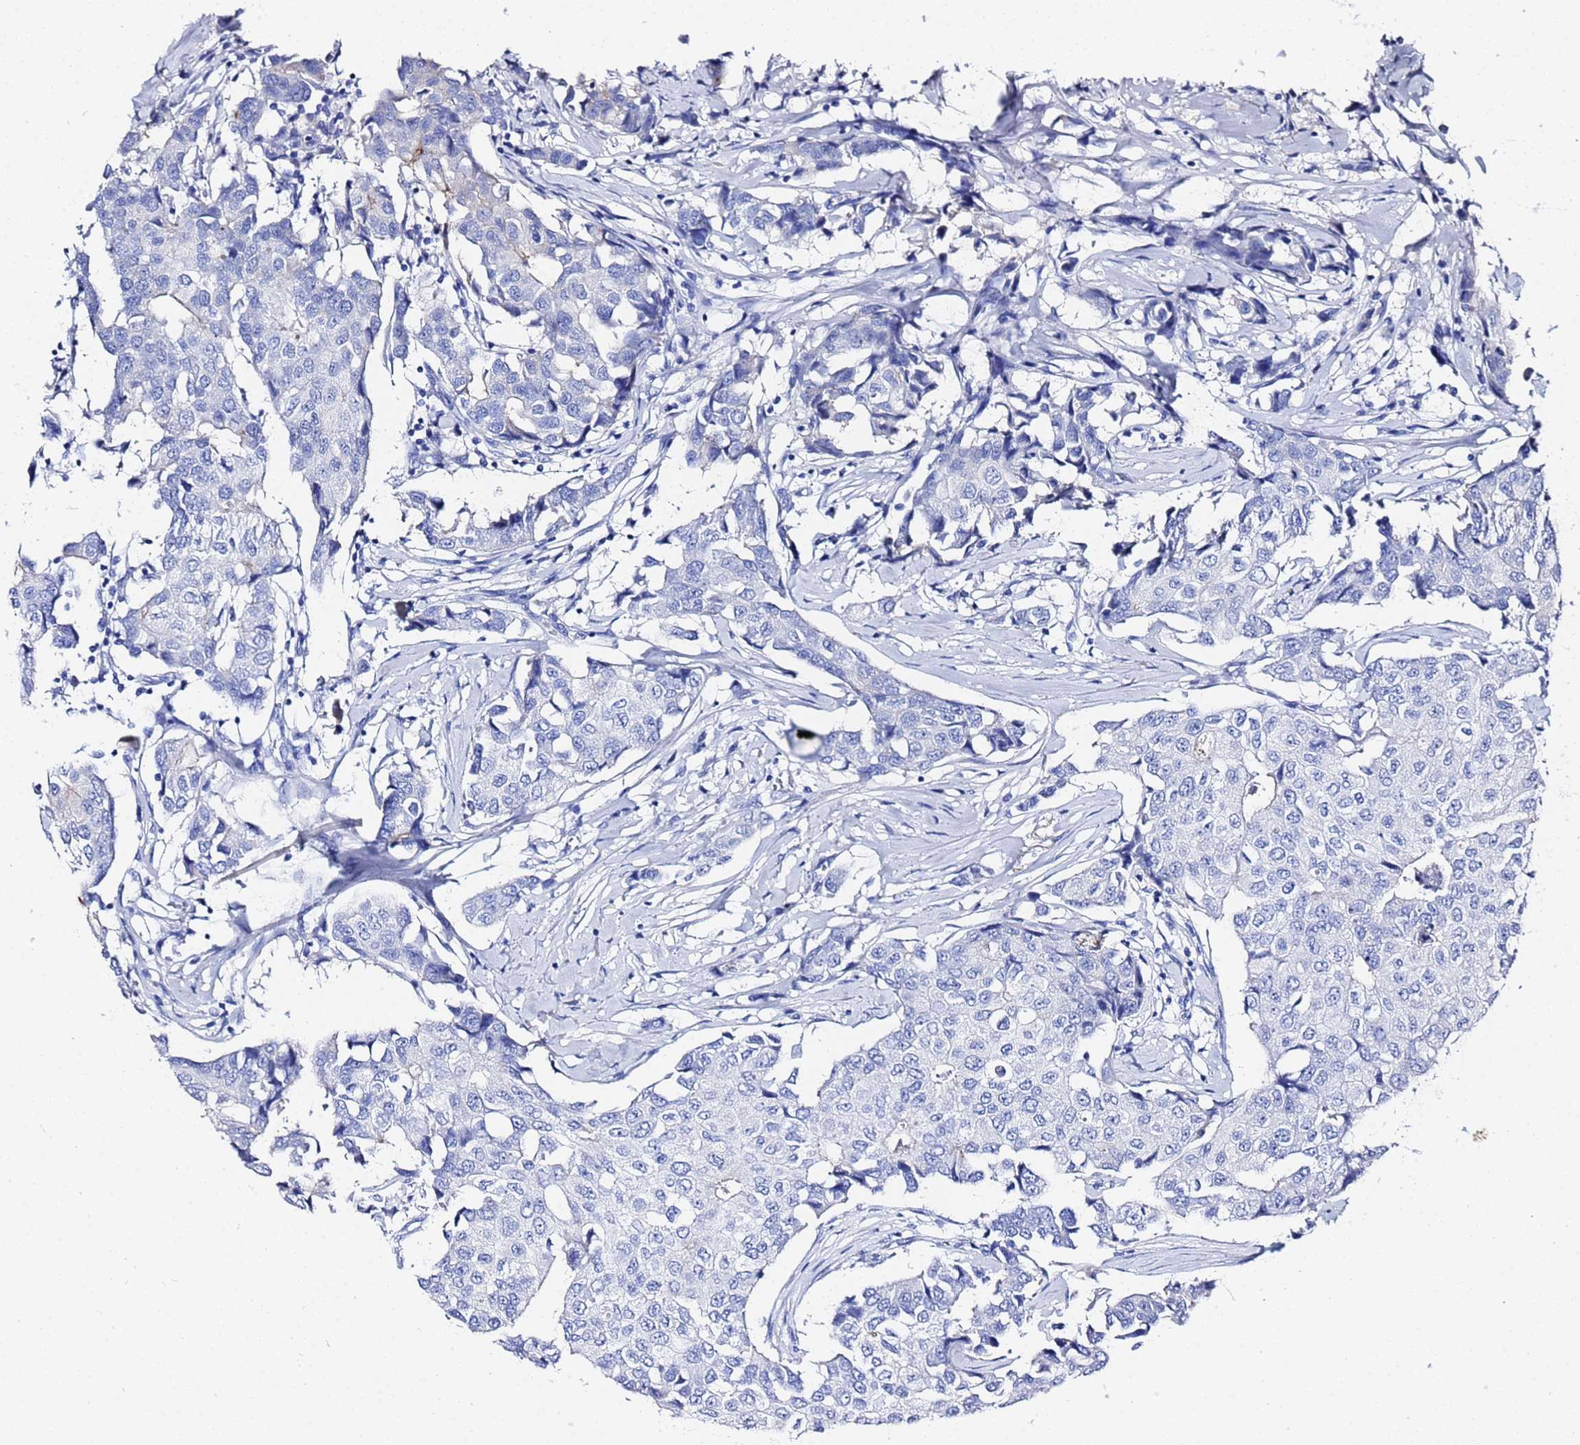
{"staining": {"intensity": "negative", "quantity": "none", "location": "none"}, "tissue": "breast cancer", "cell_type": "Tumor cells", "image_type": "cancer", "snomed": [{"axis": "morphology", "description": "Duct carcinoma"}, {"axis": "topography", "description": "Breast"}], "caption": "The photomicrograph exhibits no staining of tumor cells in infiltrating ductal carcinoma (breast). Nuclei are stained in blue.", "gene": "GGT1", "patient": {"sex": "female", "age": 80}}